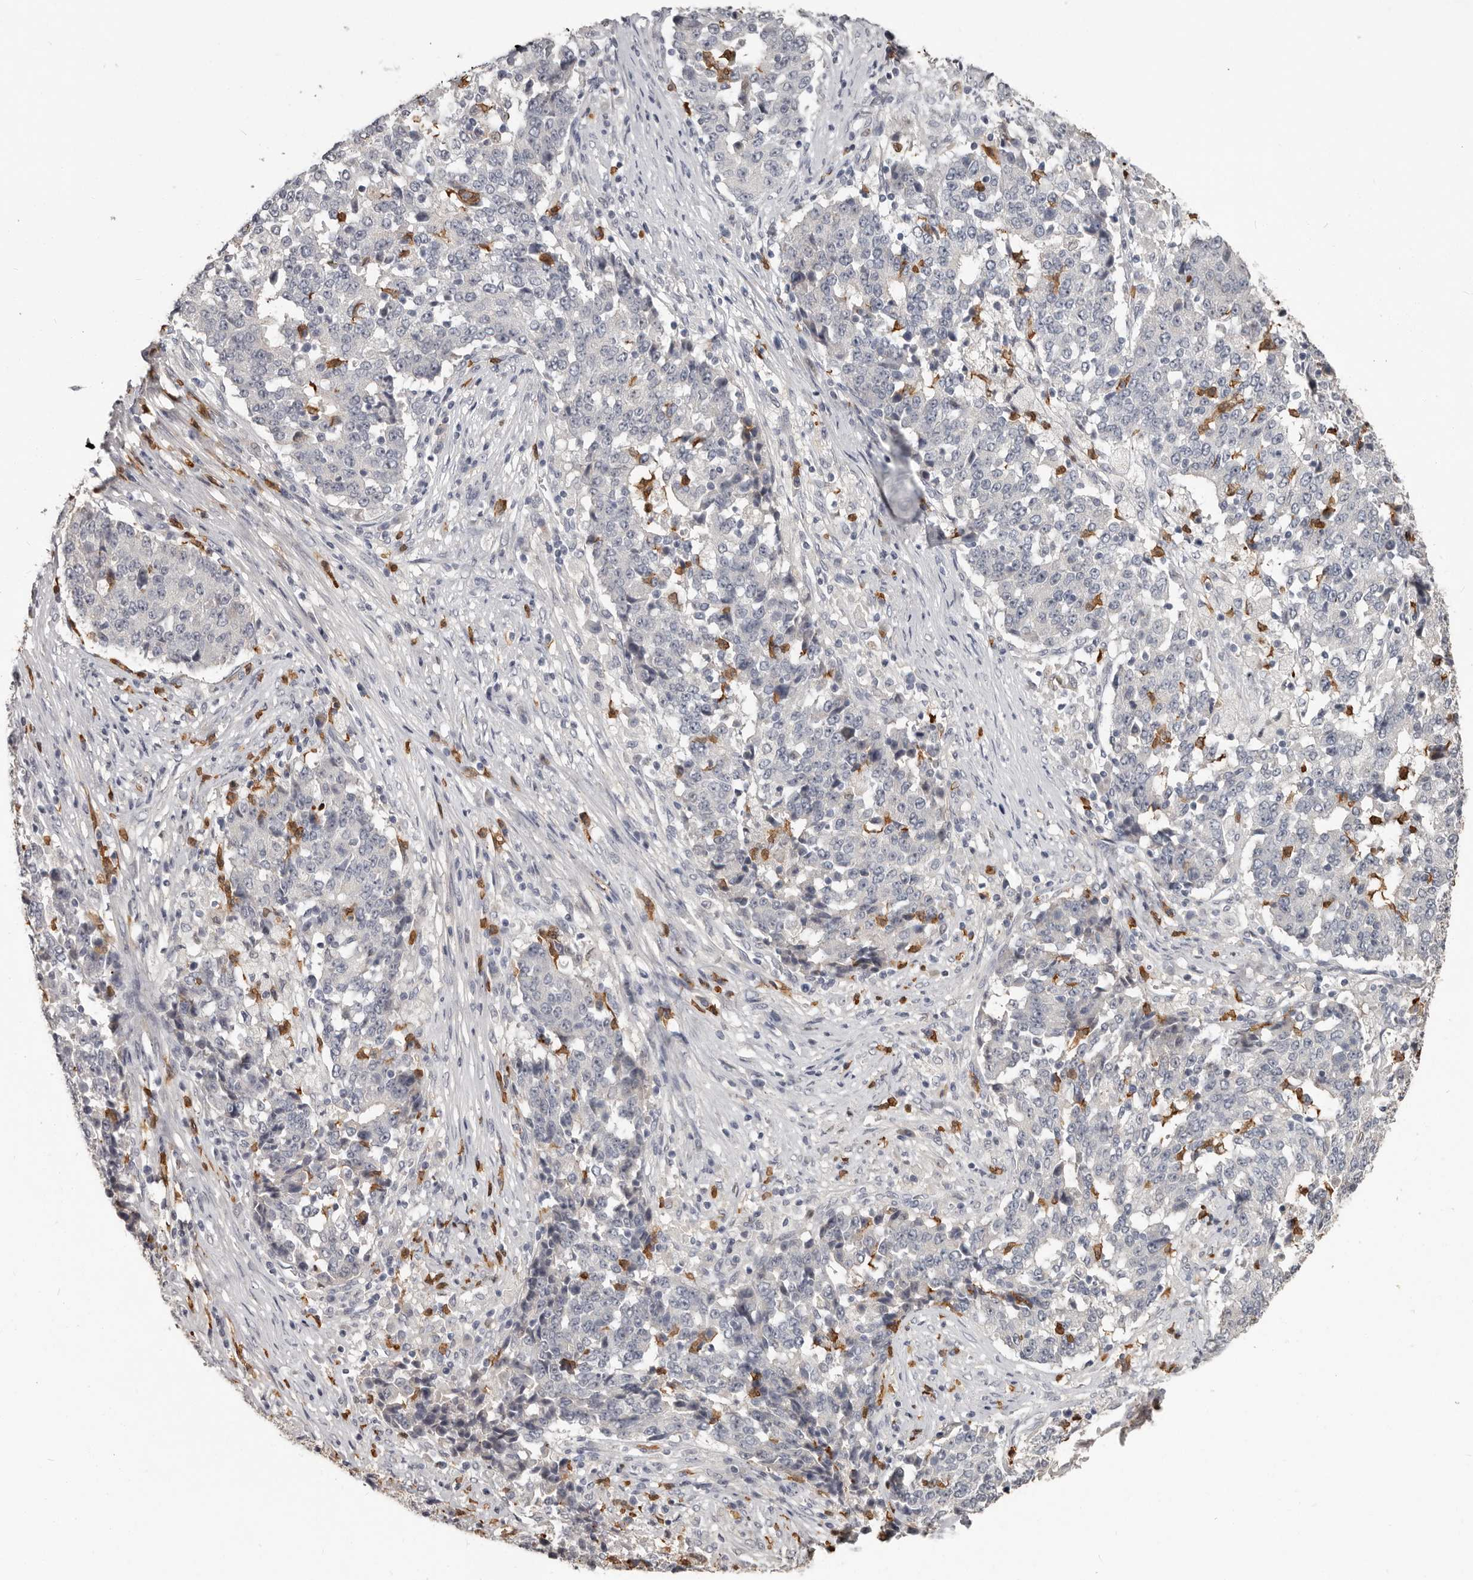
{"staining": {"intensity": "negative", "quantity": "none", "location": "none"}, "tissue": "stomach cancer", "cell_type": "Tumor cells", "image_type": "cancer", "snomed": [{"axis": "morphology", "description": "Adenocarcinoma, NOS"}, {"axis": "topography", "description": "Stomach"}], "caption": "Micrograph shows no protein expression in tumor cells of adenocarcinoma (stomach) tissue.", "gene": "GPR157", "patient": {"sex": "male", "age": 59}}